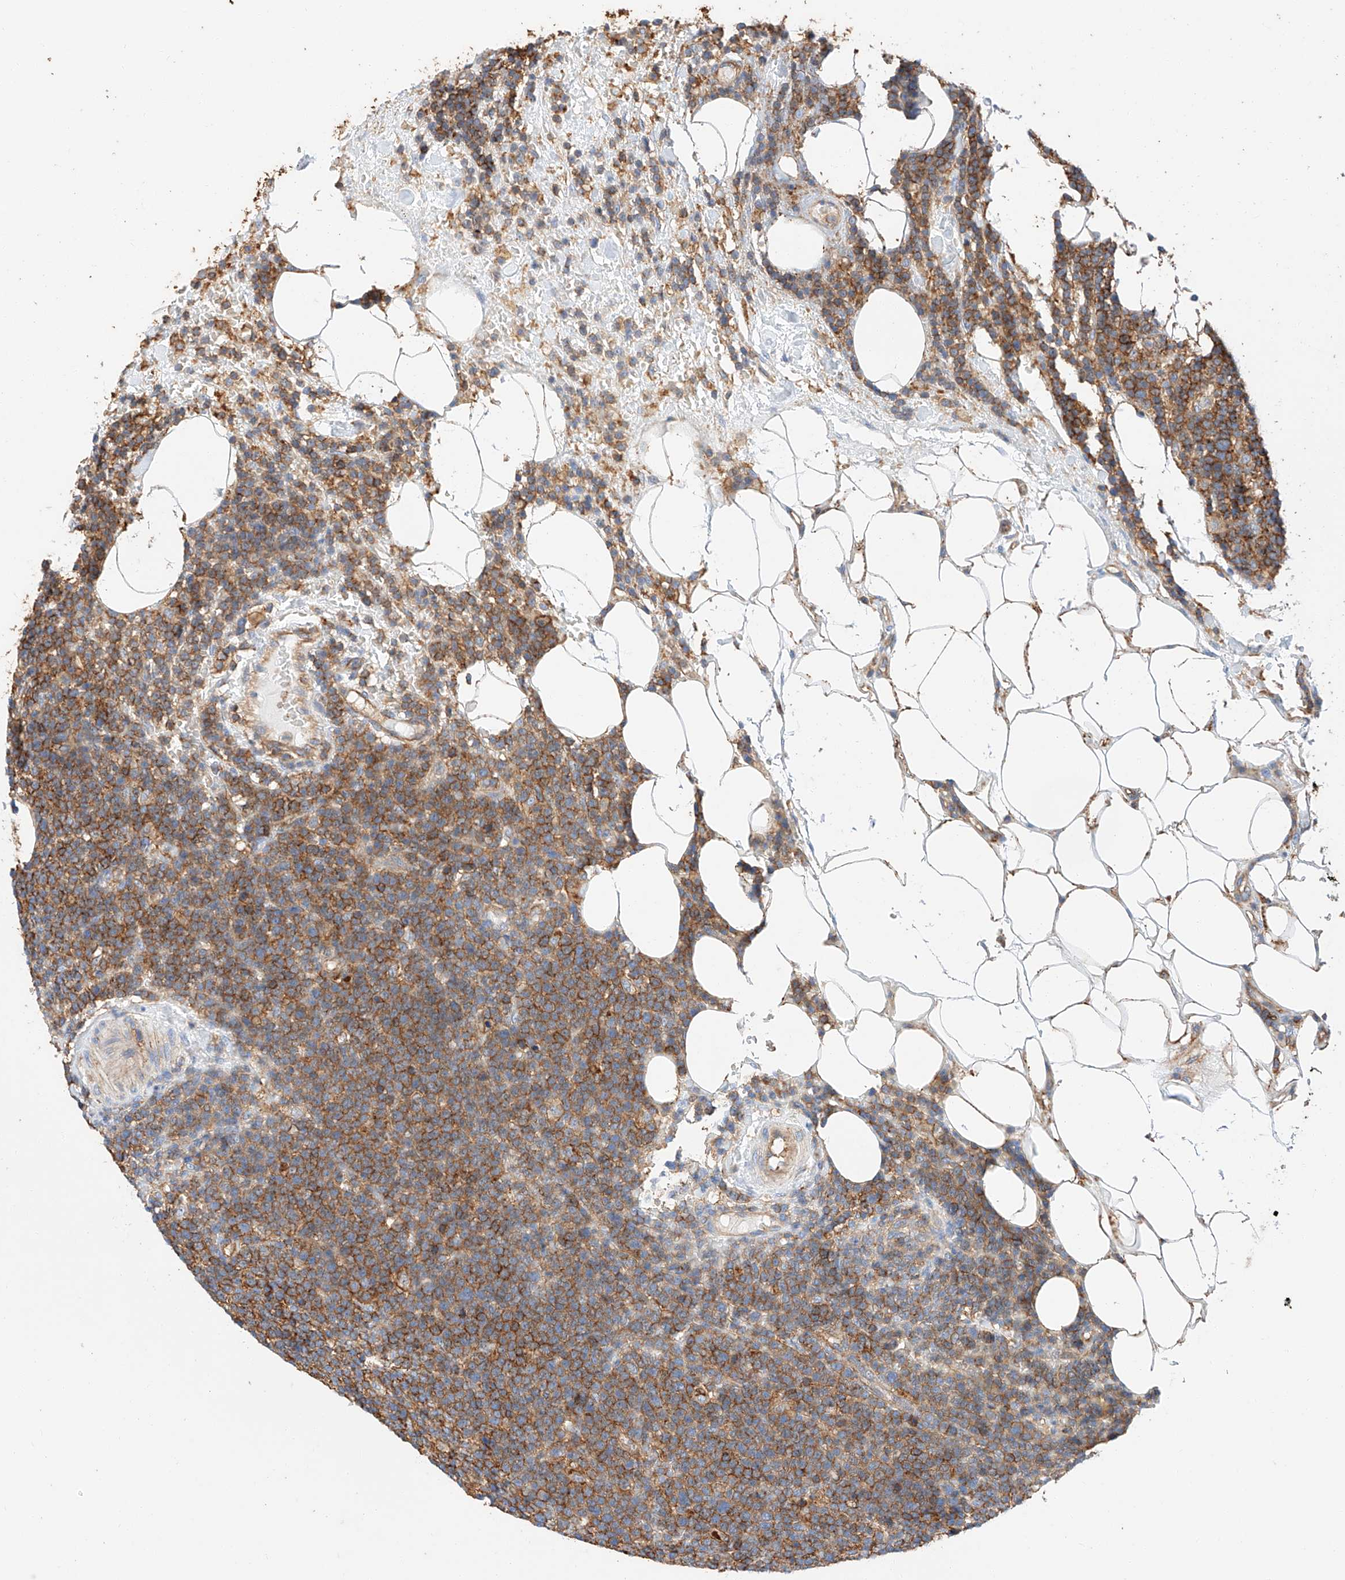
{"staining": {"intensity": "moderate", "quantity": ">75%", "location": "cytoplasmic/membranous"}, "tissue": "lymphoma", "cell_type": "Tumor cells", "image_type": "cancer", "snomed": [{"axis": "morphology", "description": "Malignant lymphoma, non-Hodgkin's type, High grade"}, {"axis": "topography", "description": "Lymph node"}], "caption": "Tumor cells demonstrate moderate cytoplasmic/membranous staining in approximately >75% of cells in high-grade malignant lymphoma, non-Hodgkin's type. (Stains: DAB in brown, nuclei in blue, Microscopy: brightfield microscopy at high magnification).", "gene": "HAUS4", "patient": {"sex": "male", "age": 61}}